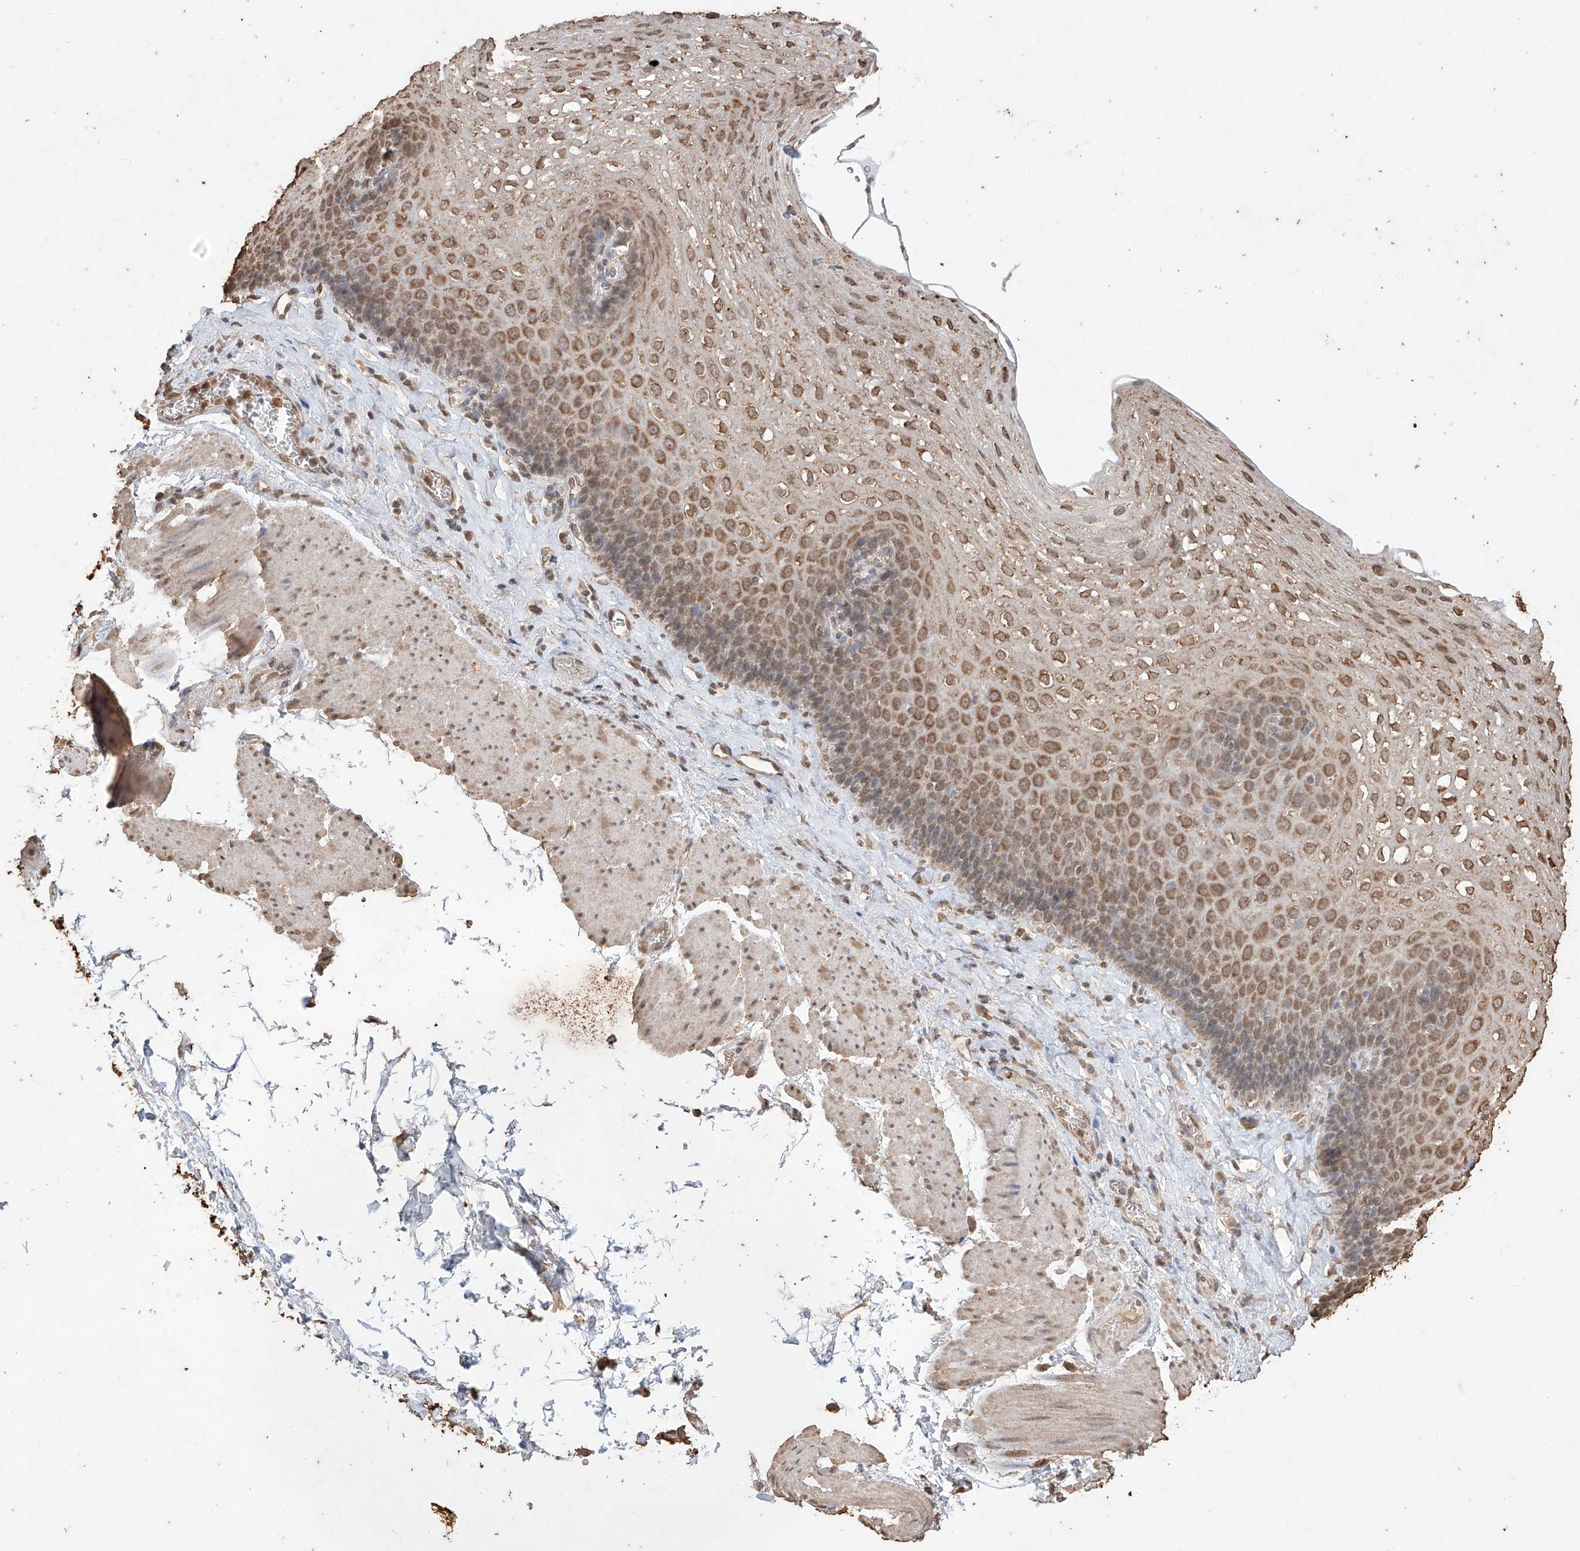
{"staining": {"intensity": "moderate", "quantity": "25%-75%", "location": "cytoplasmic/membranous"}, "tissue": "esophagus", "cell_type": "Squamous epithelial cells", "image_type": "normal", "snomed": [{"axis": "morphology", "description": "Normal tissue, NOS"}, {"axis": "topography", "description": "Esophagus"}], "caption": "DAB immunohistochemical staining of benign human esophagus reveals moderate cytoplasmic/membranous protein positivity in approximately 25%-75% of squamous epithelial cells. Using DAB (3,3'-diaminobenzidine) (brown) and hematoxylin (blue) stains, captured at high magnification using brightfield microscopy.", "gene": "ELOVL1", "patient": {"sex": "female", "age": 66}}